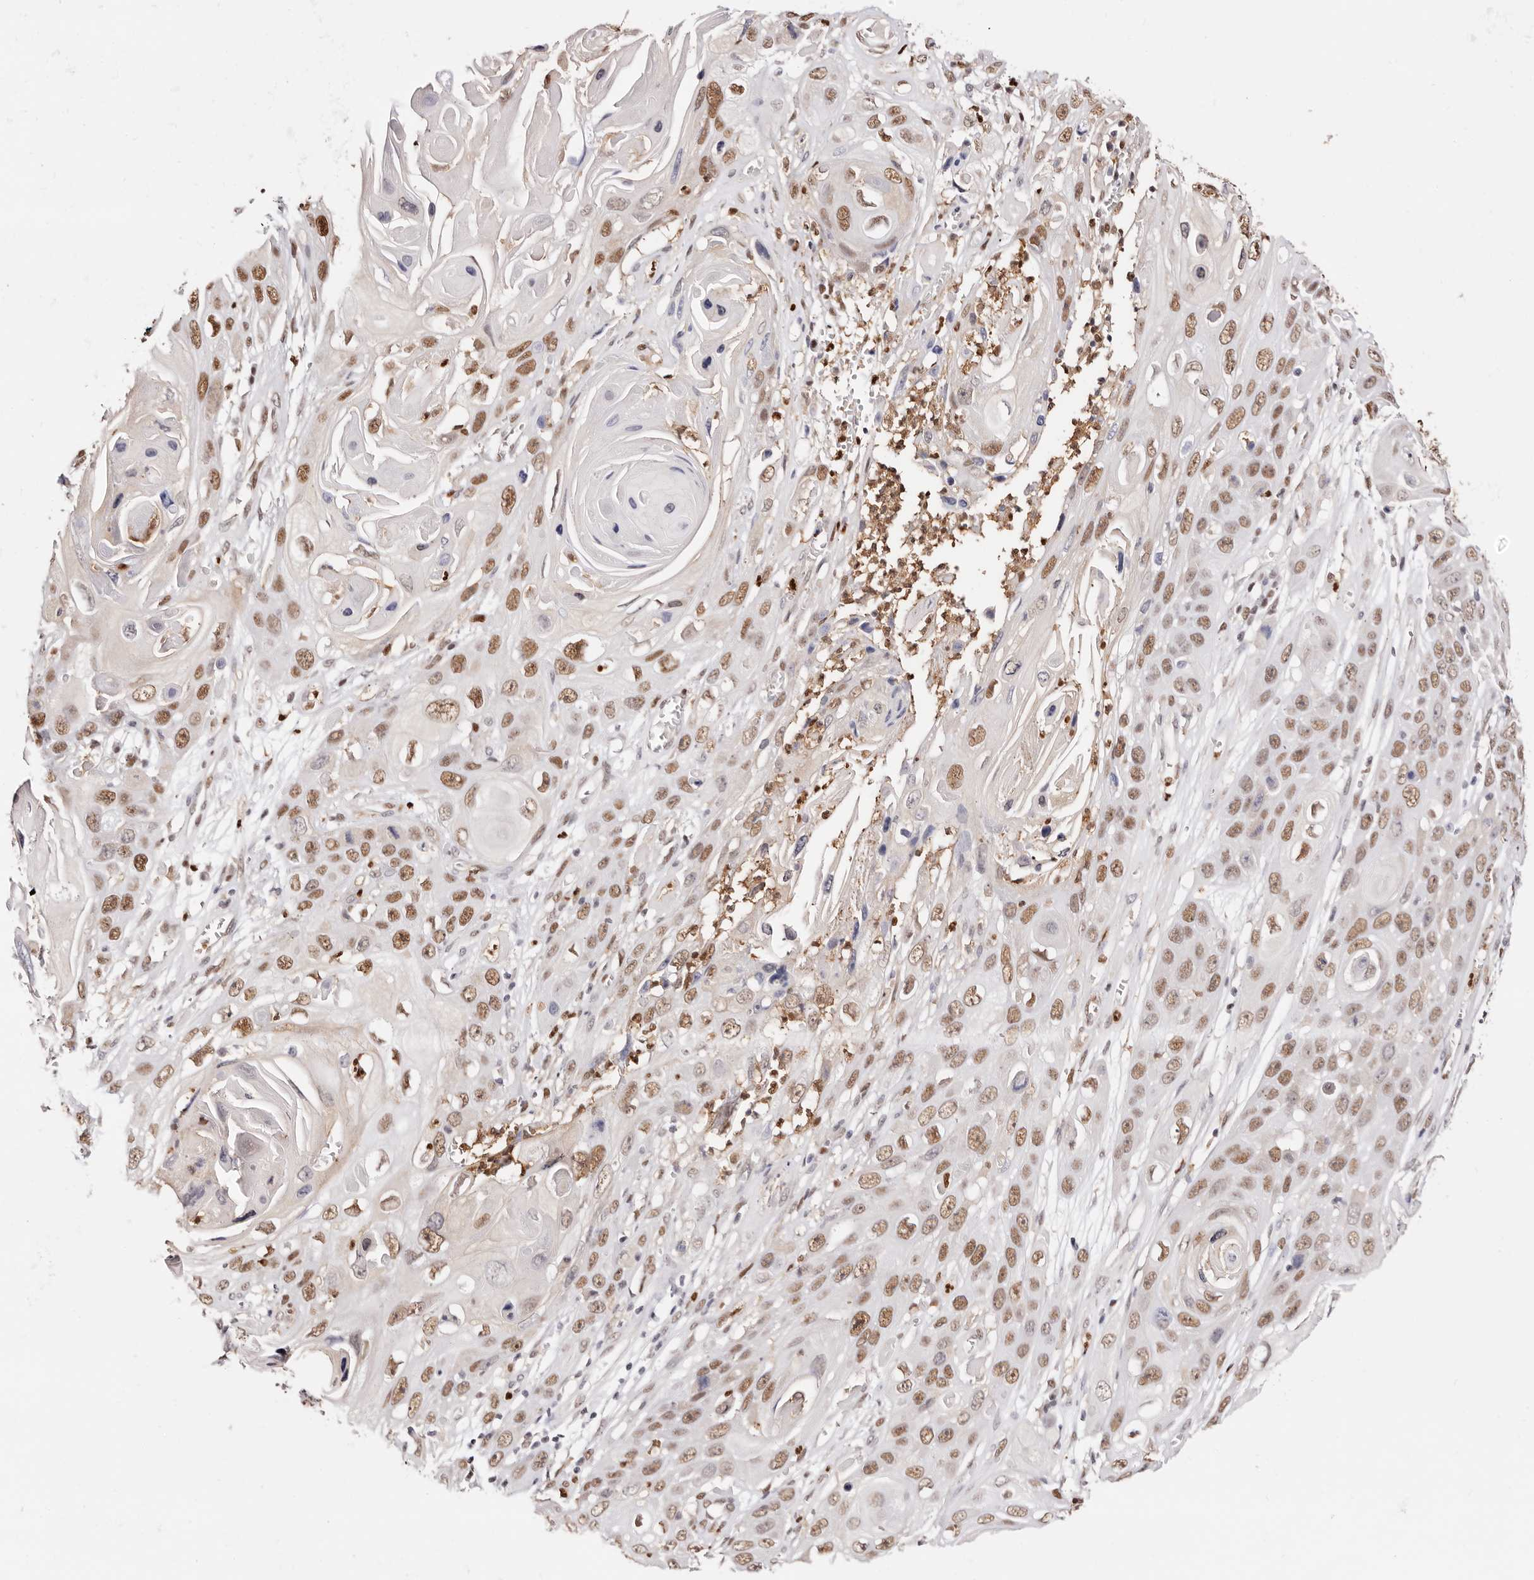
{"staining": {"intensity": "moderate", "quantity": ">75%", "location": "nuclear"}, "tissue": "skin cancer", "cell_type": "Tumor cells", "image_type": "cancer", "snomed": [{"axis": "morphology", "description": "Squamous cell carcinoma, NOS"}, {"axis": "topography", "description": "Skin"}], "caption": "Skin cancer stained with immunohistochemistry (IHC) demonstrates moderate nuclear expression in approximately >75% of tumor cells.", "gene": "TKT", "patient": {"sex": "male", "age": 55}}